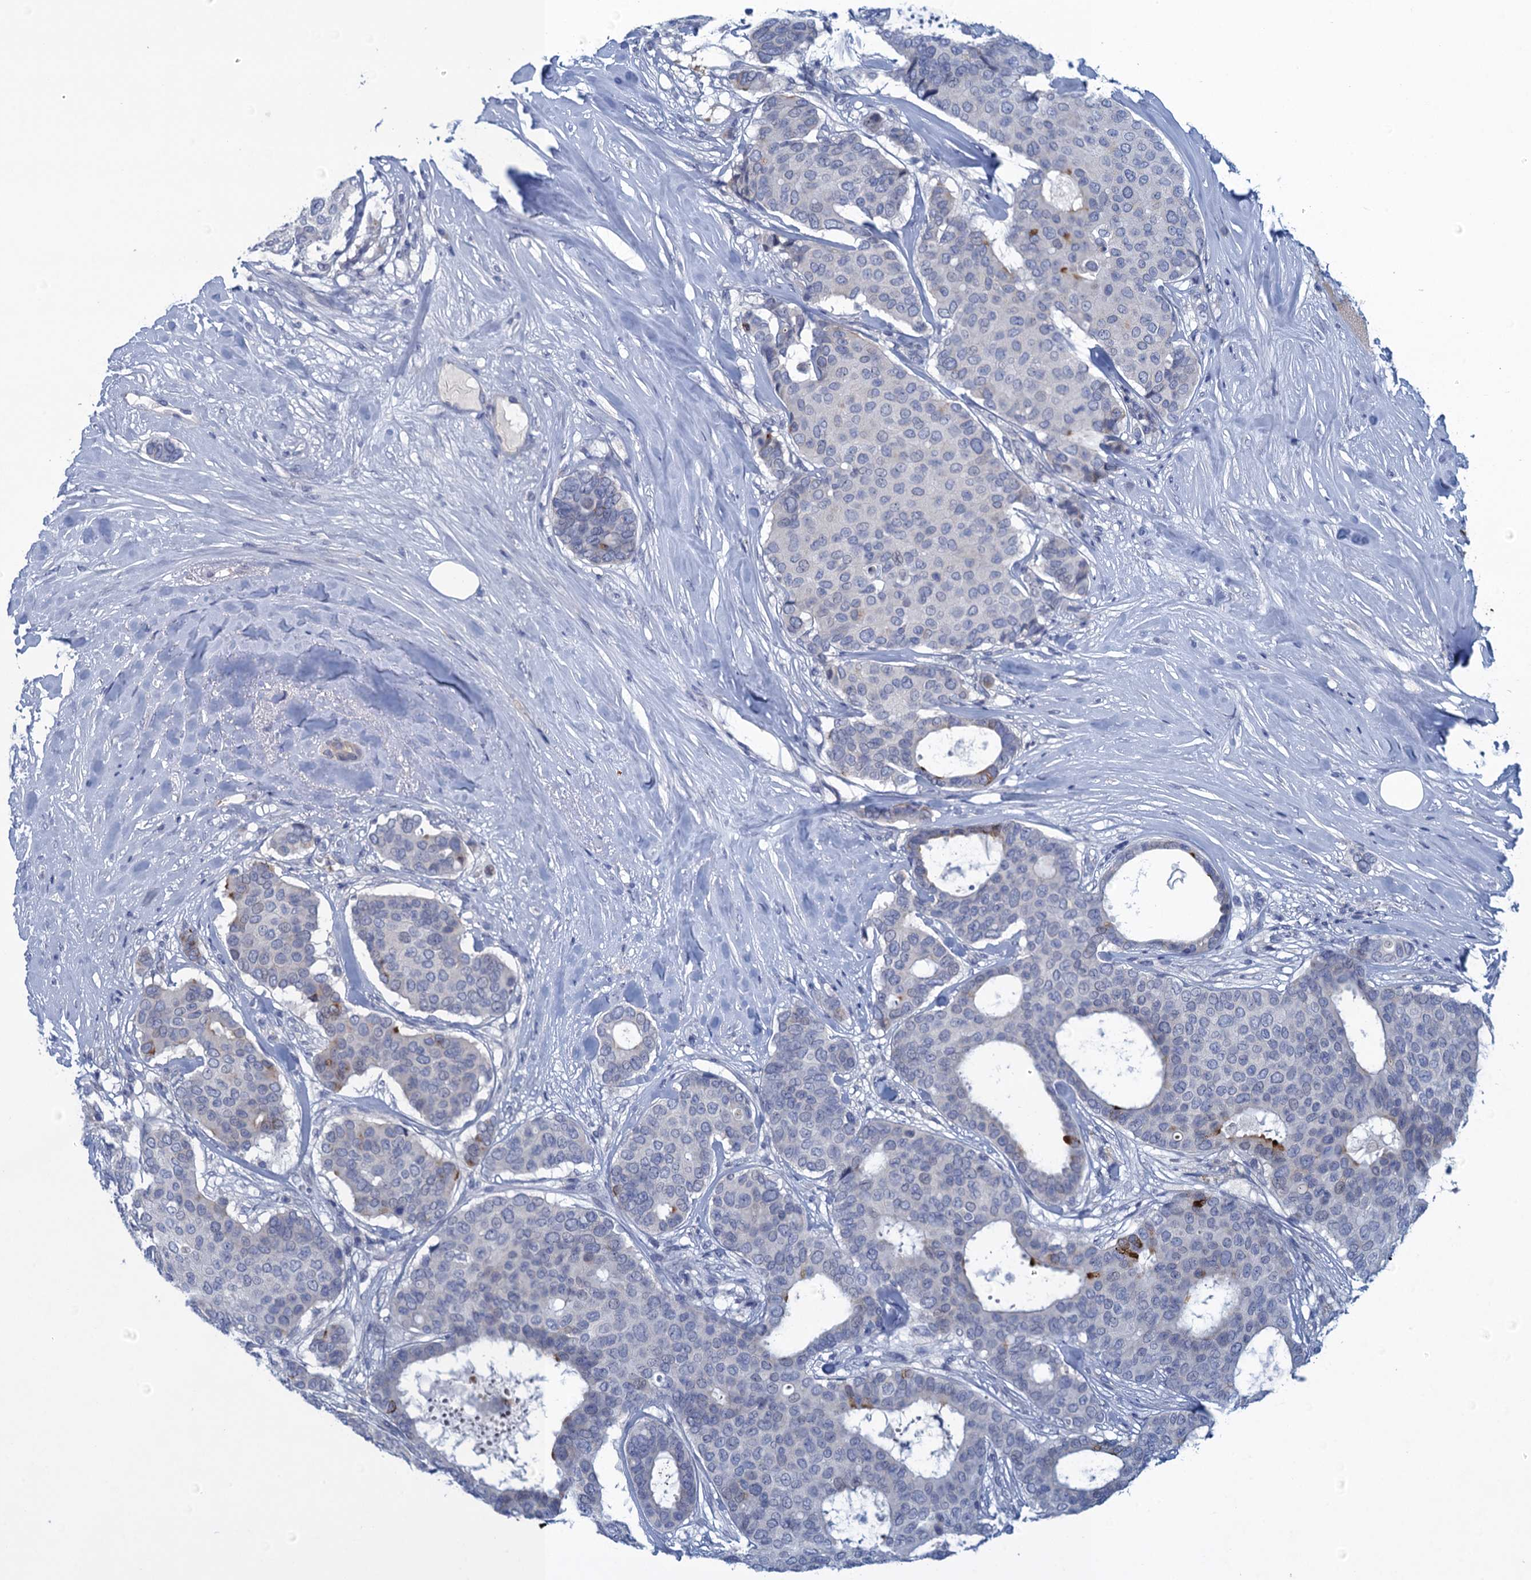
{"staining": {"intensity": "negative", "quantity": "none", "location": "none"}, "tissue": "breast cancer", "cell_type": "Tumor cells", "image_type": "cancer", "snomed": [{"axis": "morphology", "description": "Duct carcinoma"}, {"axis": "topography", "description": "Breast"}], "caption": "Tumor cells are negative for brown protein staining in breast cancer.", "gene": "SCEL", "patient": {"sex": "female", "age": 75}}